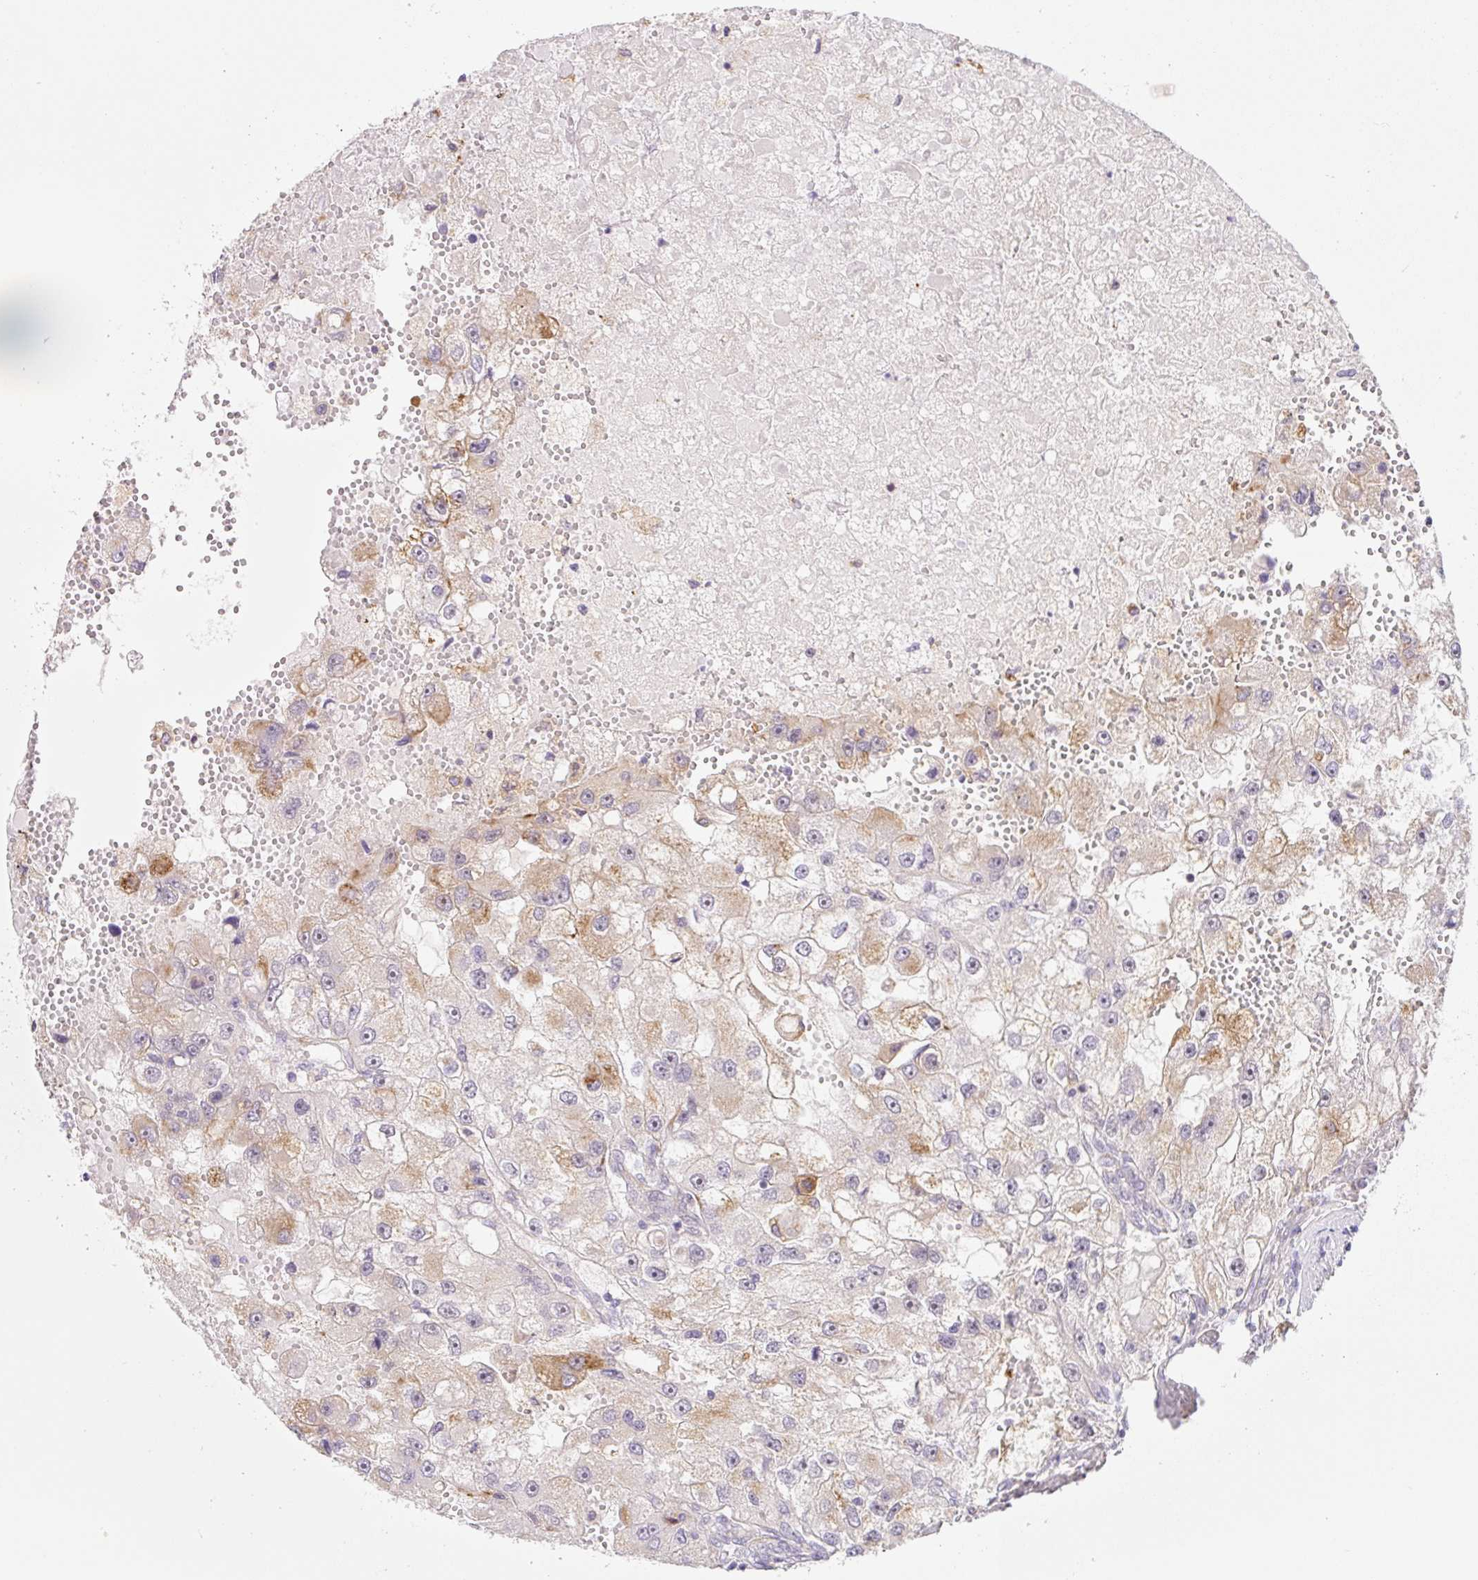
{"staining": {"intensity": "moderate", "quantity": "<25%", "location": "cytoplasmic/membranous"}, "tissue": "renal cancer", "cell_type": "Tumor cells", "image_type": "cancer", "snomed": [{"axis": "morphology", "description": "Adenocarcinoma, NOS"}, {"axis": "topography", "description": "Kidney"}], "caption": "The histopathology image reveals a brown stain indicating the presence of a protein in the cytoplasmic/membranous of tumor cells in renal cancer.", "gene": "CEBPZOS", "patient": {"sex": "male", "age": 63}}